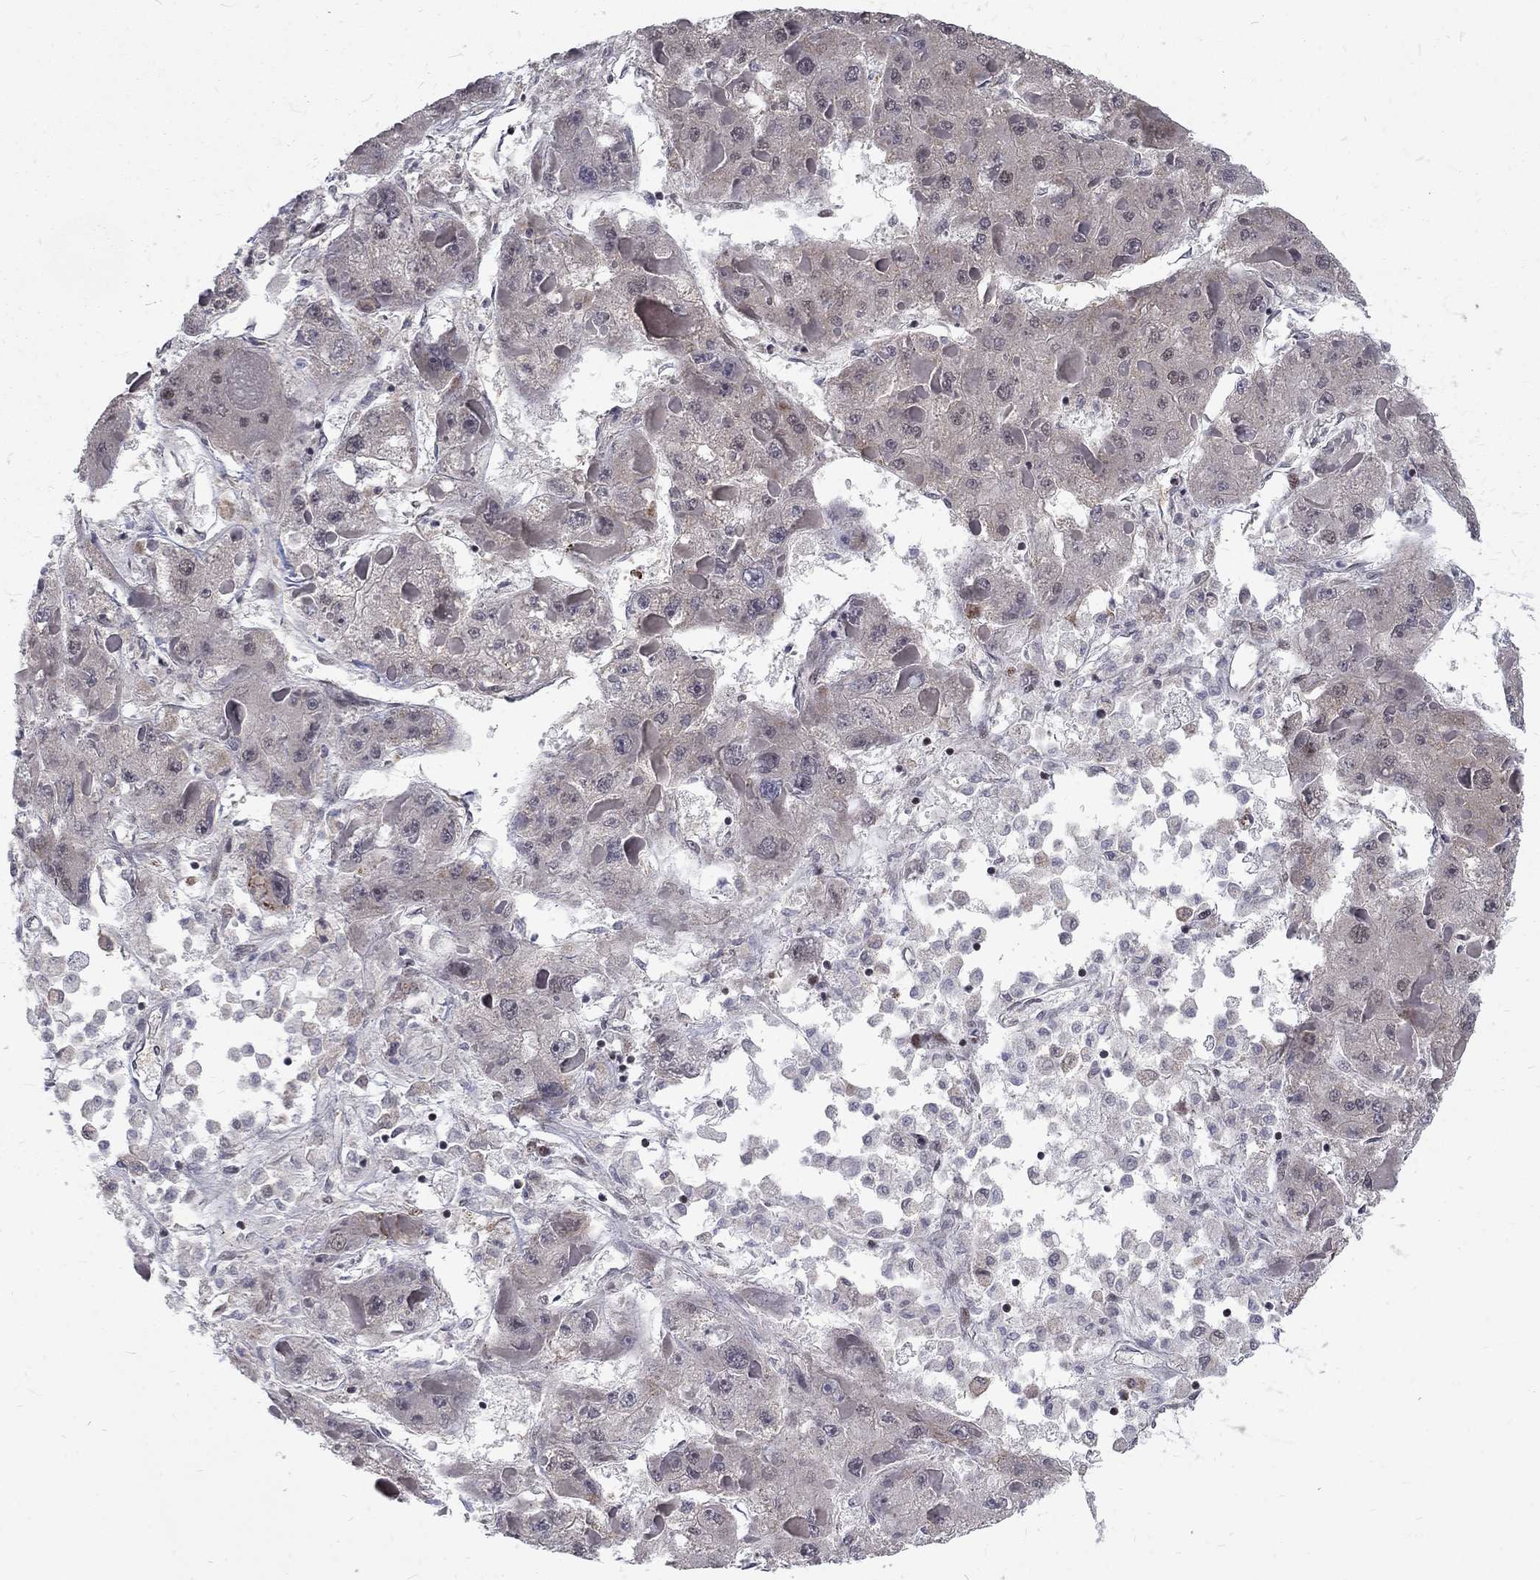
{"staining": {"intensity": "moderate", "quantity": "<25%", "location": "cytoplasmic/membranous"}, "tissue": "liver cancer", "cell_type": "Tumor cells", "image_type": "cancer", "snomed": [{"axis": "morphology", "description": "Carcinoma, Hepatocellular, NOS"}, {"axis": "topography", "description": "Liver"}], "caption": "Liver cancer (hepatocellular carcinoma) tissue shows moderate cytoplasmic/membranous positivity in about <25% of tumor cells, visualized by immunohistochemistry.", "gene": "TCEAL1", "patient": {"sex": "female", "age": 73}}